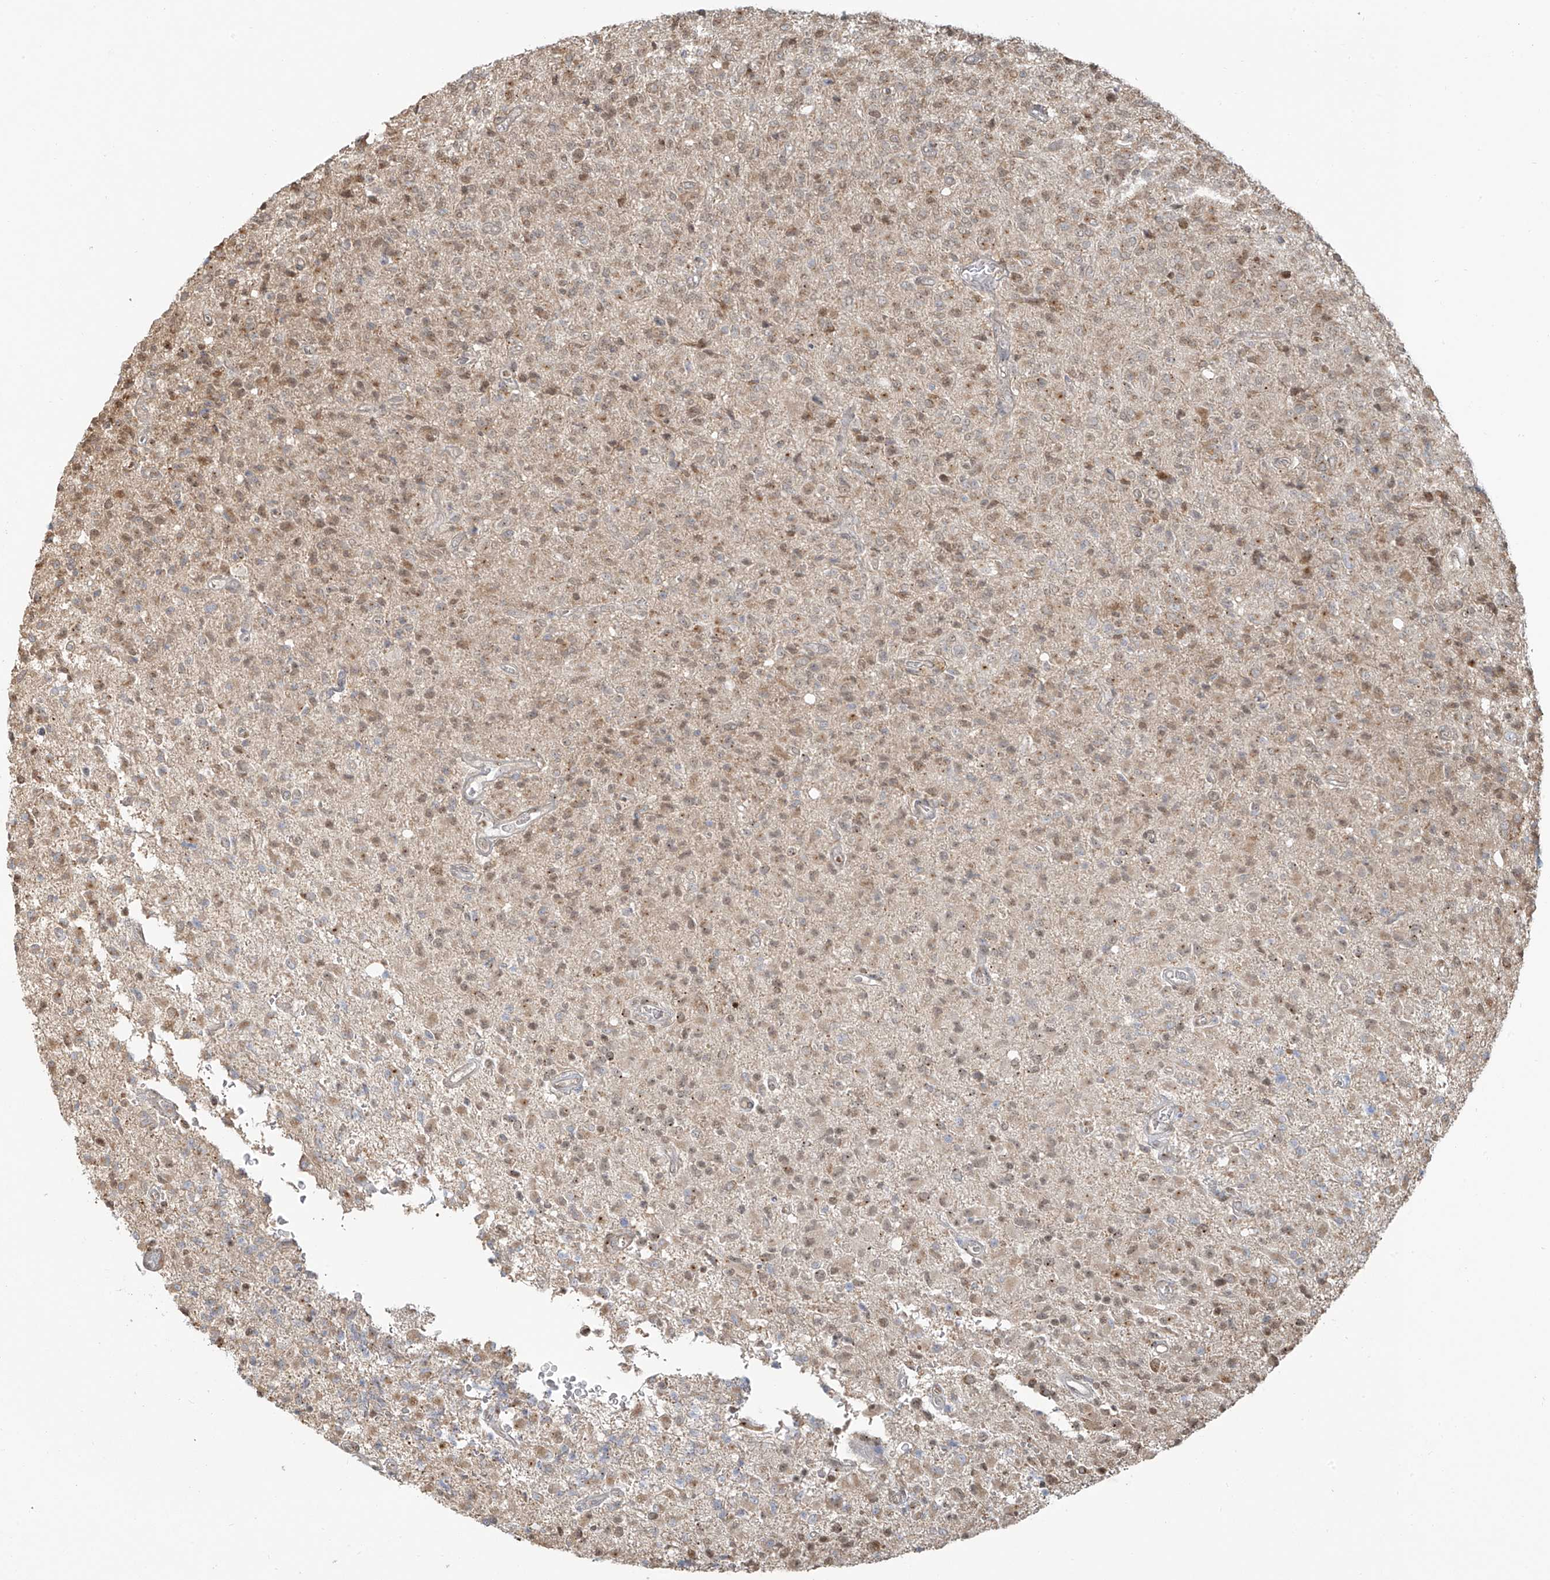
{"staining": {"intensity": "weak", "quantity": "25%-75%", "location": "nuclear"}, "tissue": "glioma", "cell_type": "Tumor cells", "image_type": "cancer", "snomed": [{"axis": "morphology", "description": "Glioma, malignant, High grade"}, {"axis": "topography", "description": "Brain"}], "caption": "Tumor cells exhibit low levels of weak nuclear staining in approximately 25%-75% of cells in human malignant glioma (high-grade).", "gene": "VMP1", "patient": {"sex": "female", "age": 57}}